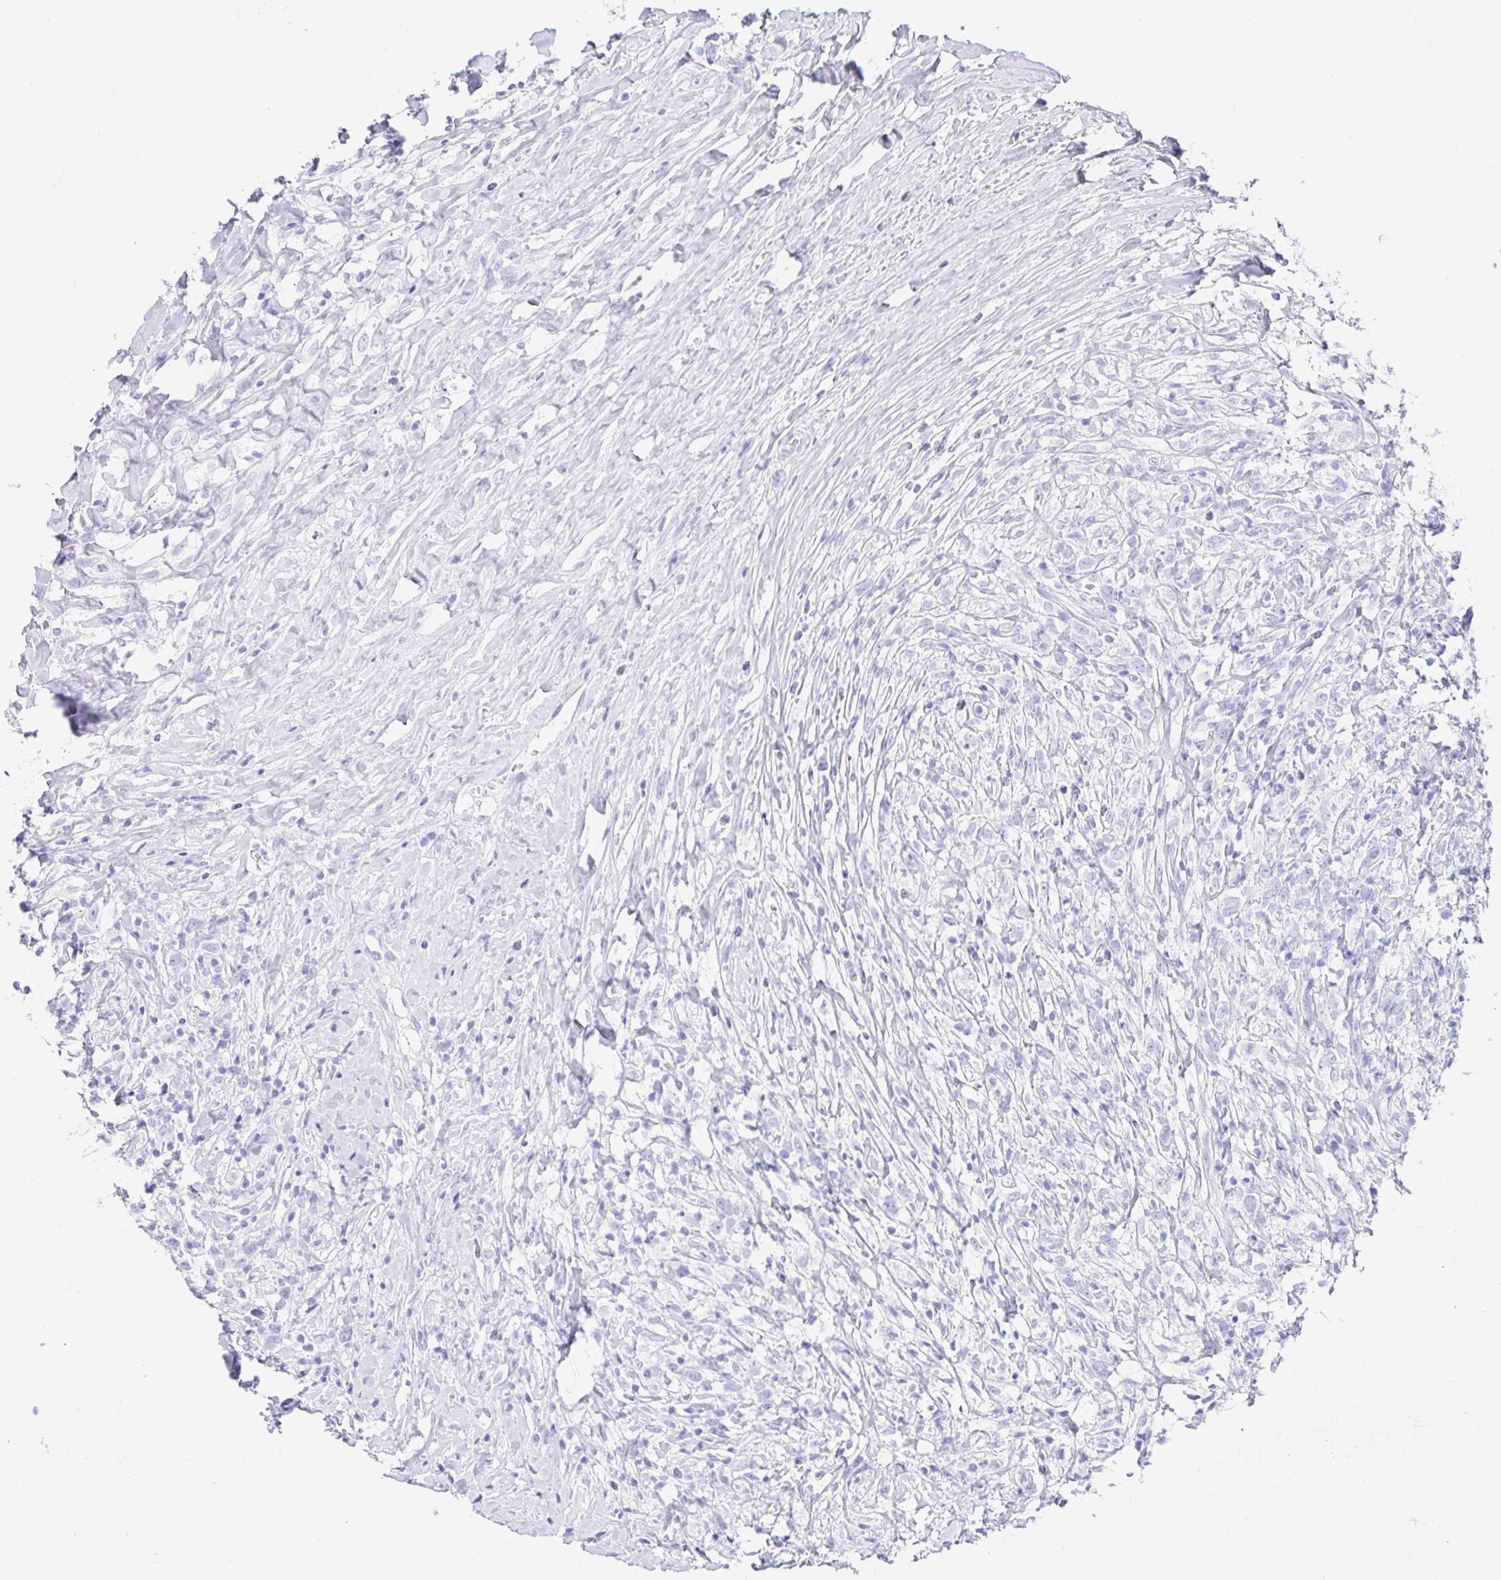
{"staining": {"intensity": "negative", "quantity": "none", "location": "none"}, "tissue": "lymphoma", "cell_type": "Tumor cells", "image_type": "cancer", "snomed": [{"axis": "morphology", "description": "Hodgkin's disease, NOS"}, {"axis": "topography", "description": "No Tissue"}], "caption": "Immunohistochemical staining of Hodgkin's disease shows no significant positivity in tumor cells.", "gene": "PAX8", "patient": {"sex": "female", "age": 21}}